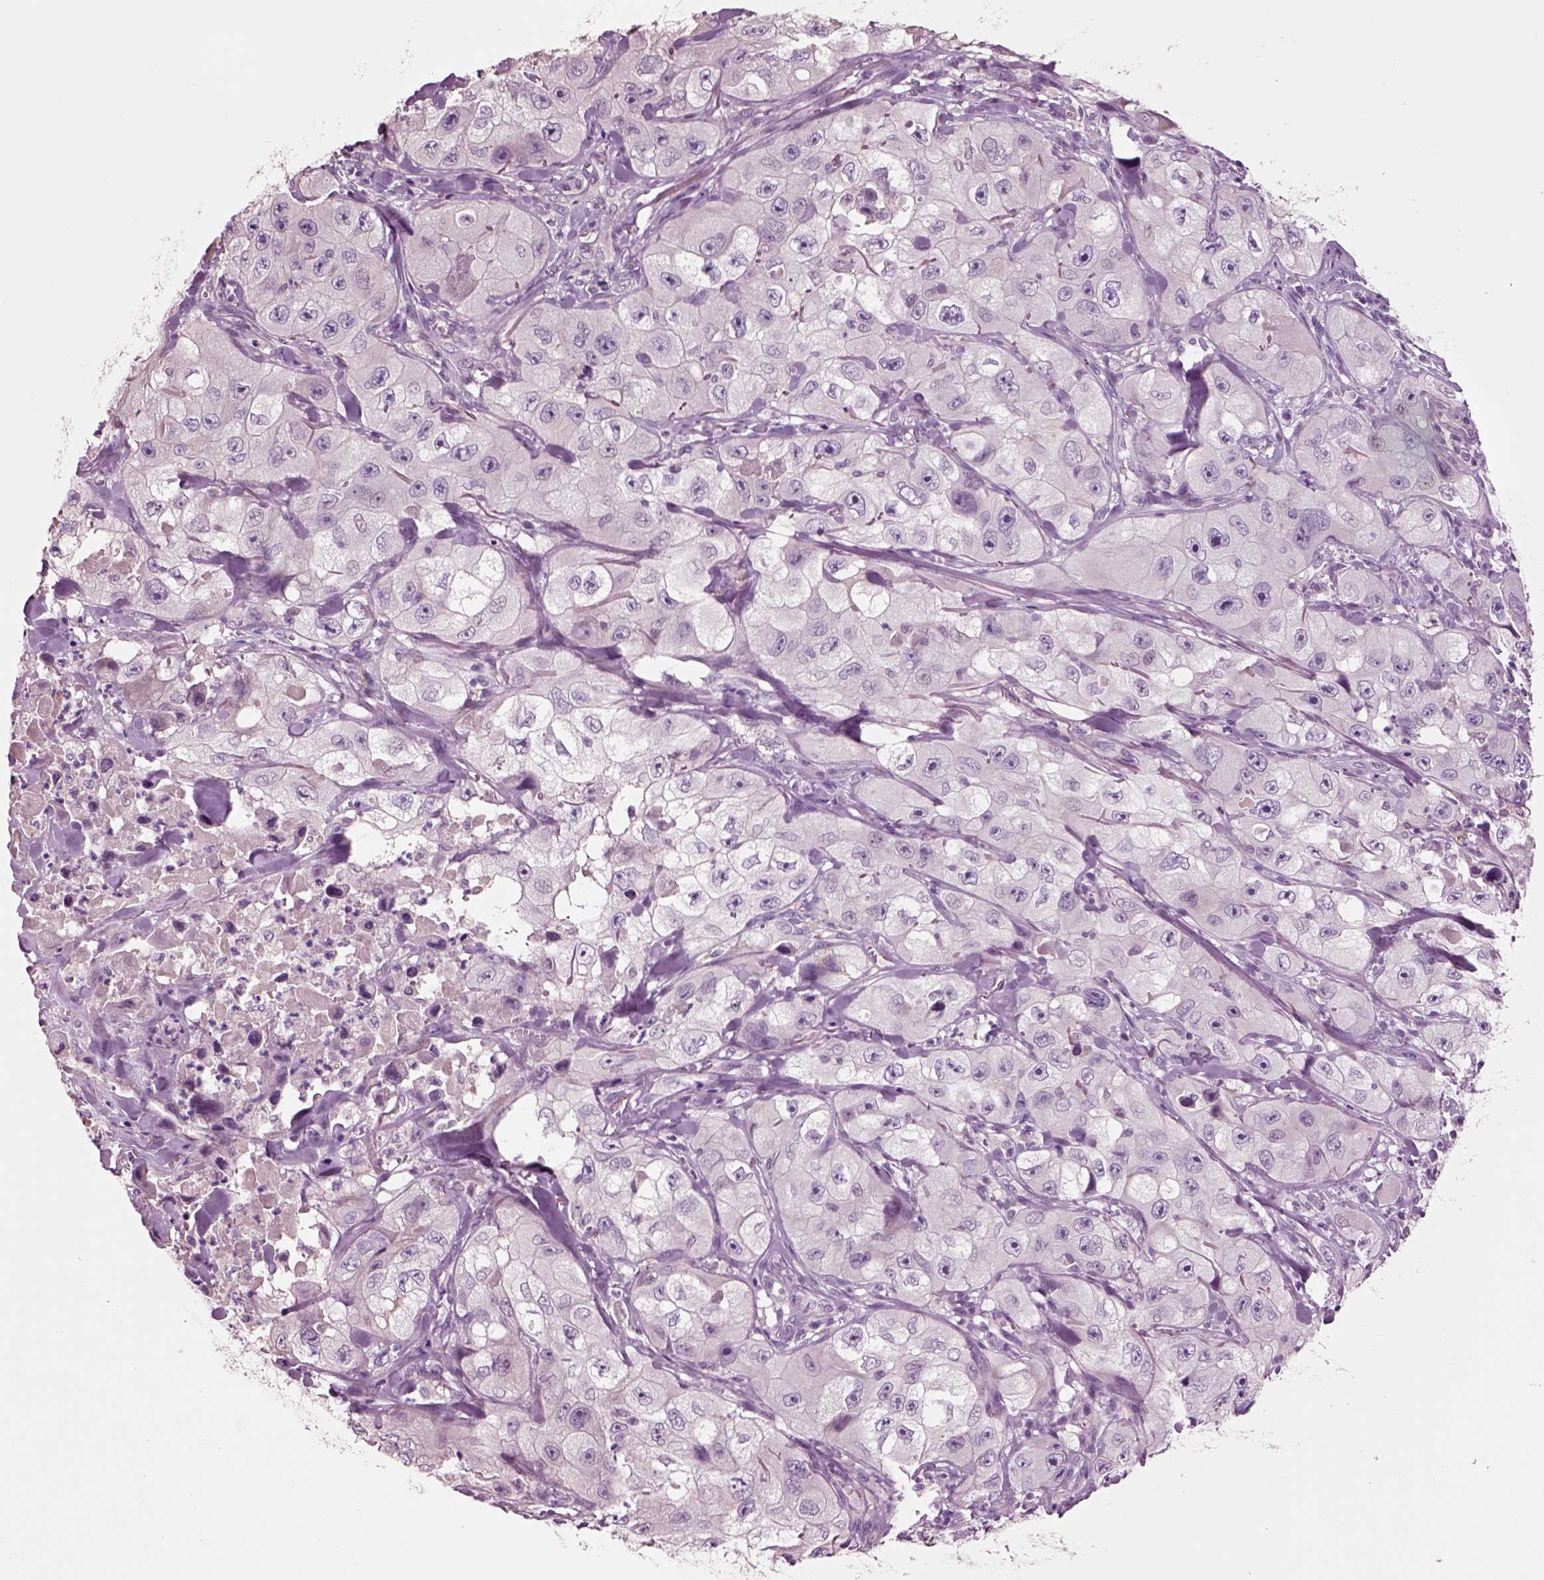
{"staining": {"intensity": "negative", "quantity": "none", "location": "none"}, "tissue": "skin cancer", "cell_type": "Tumor cells", "image_type": "cancer", "snomed": [{"axis": "morphology", "description": "Squamous cell carcinoma, NOS"}, {"axis": "topography", "description": "Skin"}, {"axis": "topography", "description": "Subcutis"}], "caption": "Tumor cells show no significant protein staining in skin cancer (squamous cell carcinoma).", "gene": "CHGB", "patient": {"sex": "male", "age": 73}}